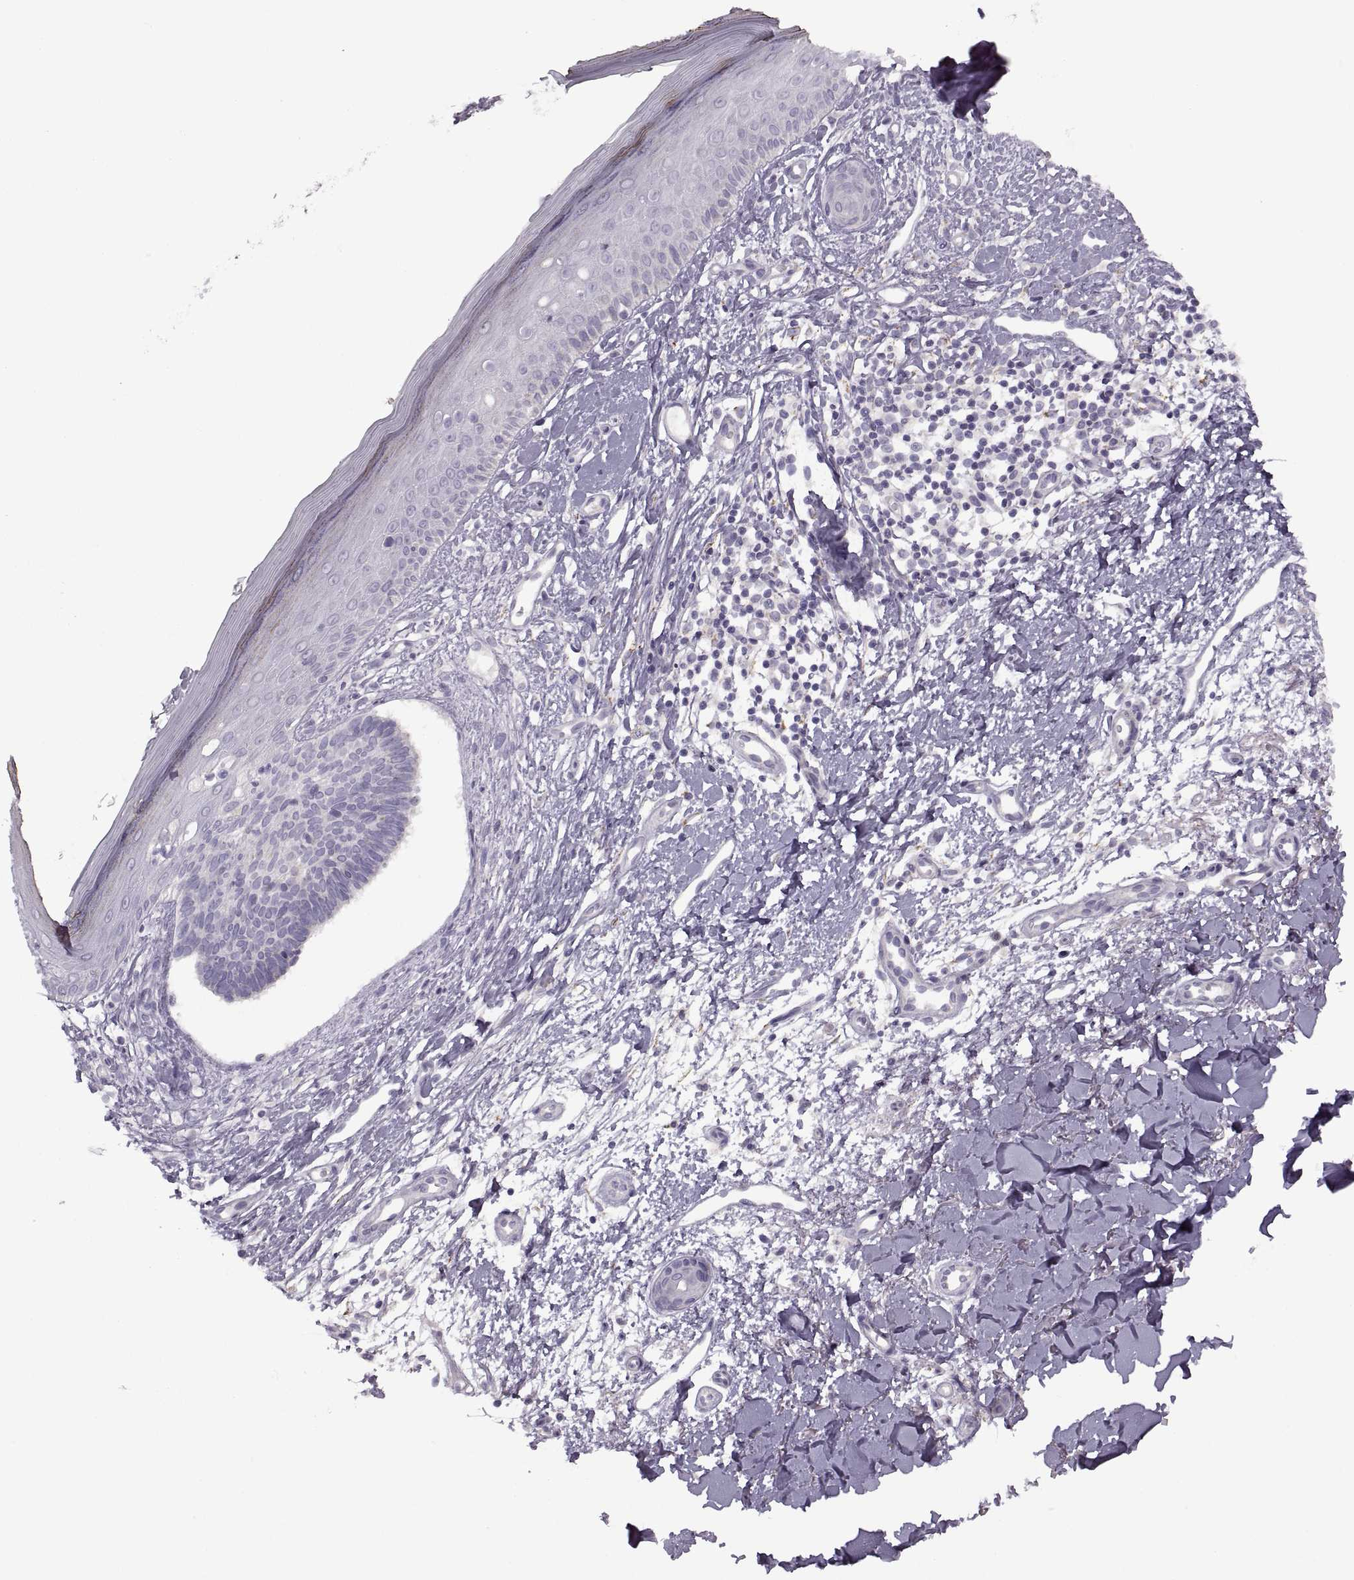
{"staining": {"intensity": "negative", "quantity": "none", "location": "none"}, "tissue": "skin cancer", "cell_type": "Tumor cells", "image_type": "cancer", "snomed": [{"axis": "morphology", "description": "Basal cell carcinoma"}, {"axis": "topography", "description": "Skin"}], "caption": "IHC micrograph of basal cell carcinoma (skin) stained for a protein (brown), which reveals no expression in tumor cells.", "gene": "PIERCE1", "patient": {"sex": "male", "age": 51}}